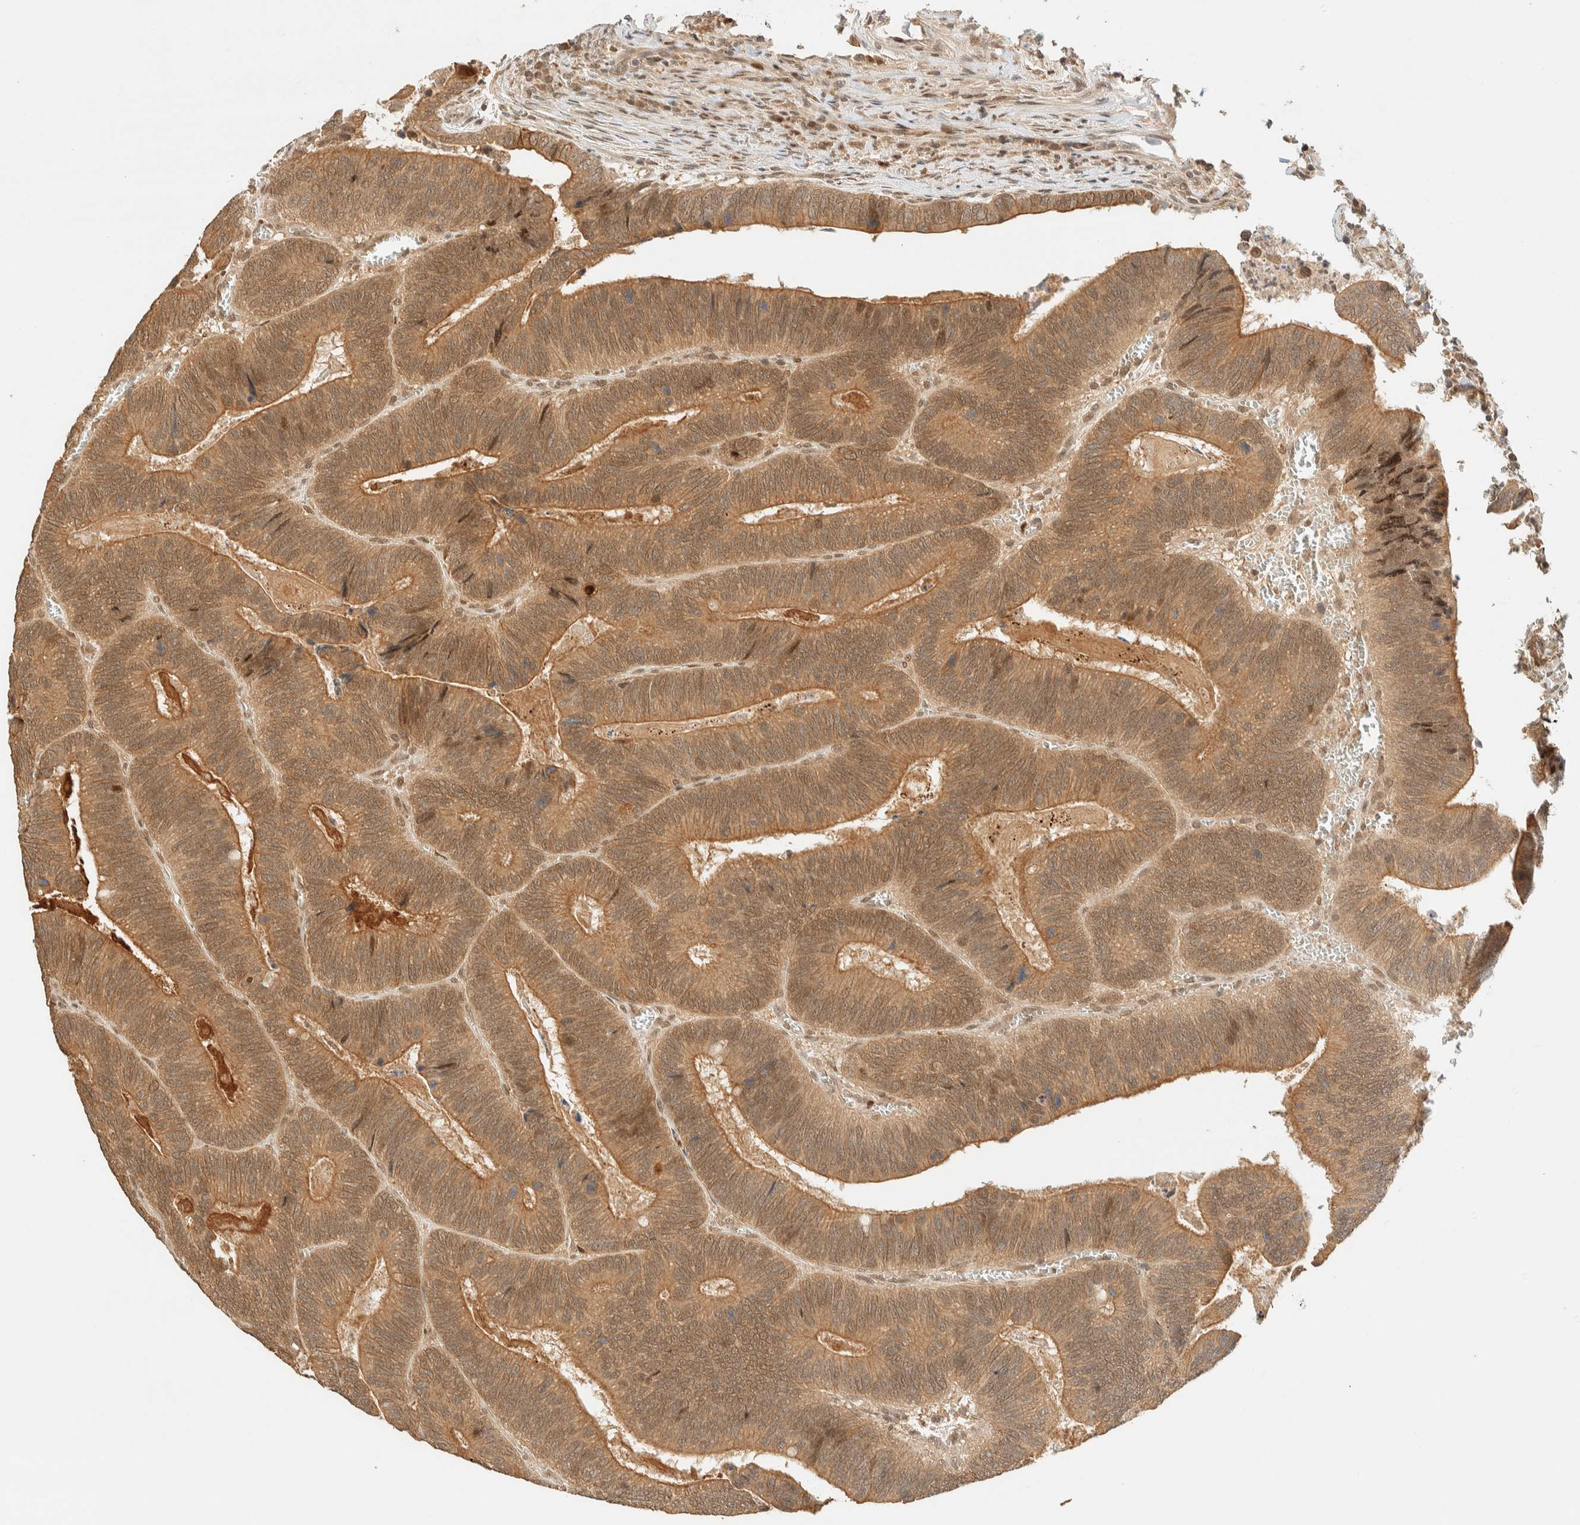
{"staining": {"intensity": "moderate", "quantity": ">75%", "location": "cytoplasmic/membranous,nuclear"}, "tissue": "colorectal cancer", "cell_type": "Tumor cells", "image_type": "cancer", "snomed": [{"axis": "morphology", "description": "Inflammation, NOS"}, {"axis": "morphology", "description": "Adenocarcinoma, NOS"}, {"axis": "topography", "description": "Colon"}], "caption": "The histopathology image displays immunohistochemical staining of colorectal cancer (adenocarcinoma). There is moderate cytoplasmic/membranous and nuclear expression is seen in approximately >75% of tumor cells. Ihc stains the protein of interest in brown and the nuclei are stained blue.", "gene": "ZBTB34", "patient": {"sex": "male", "age": 72}}